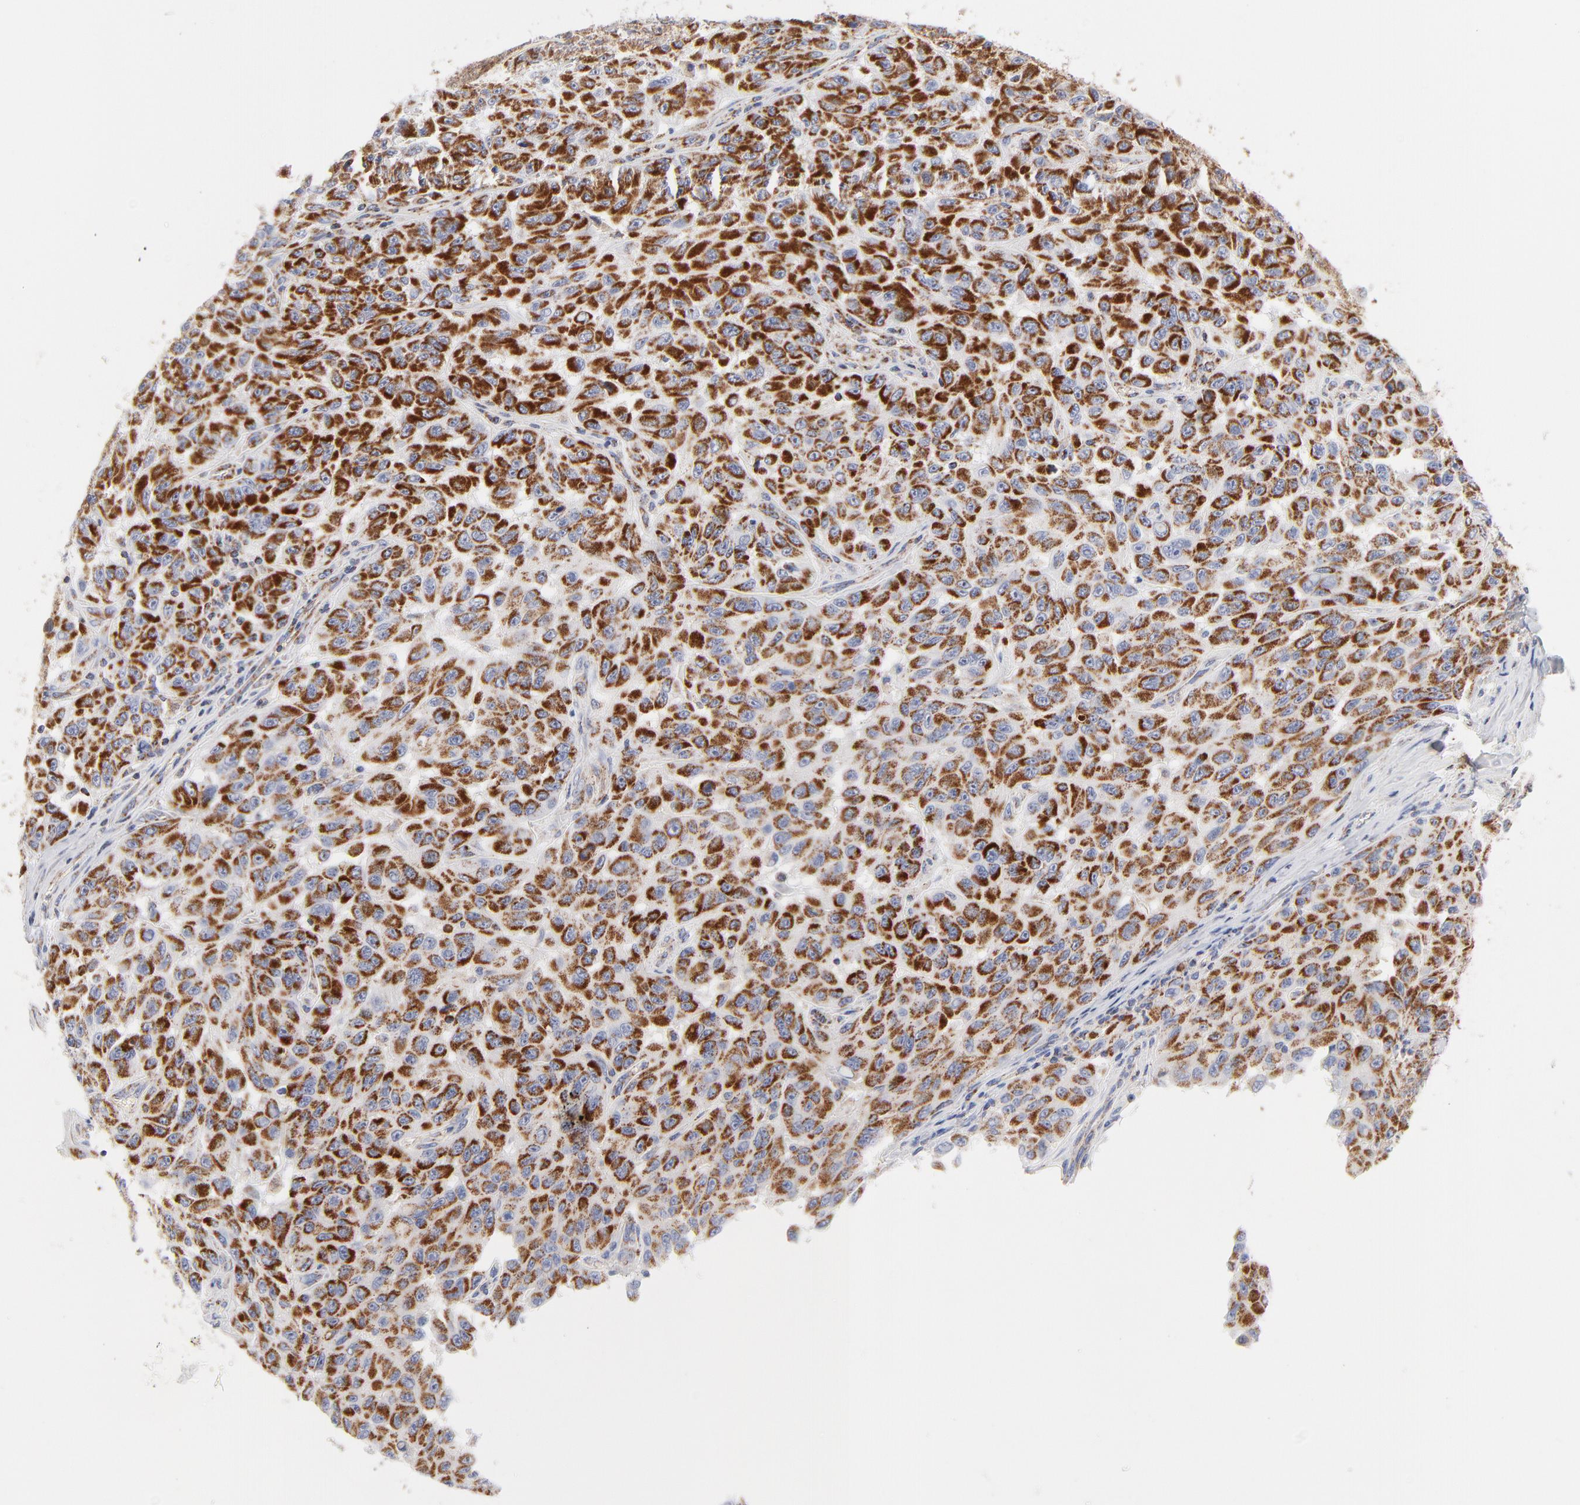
{"staining": {"intensity": "strong", "quantity": ">75%", "location": "cytoplasmic/membranous"}, "tissue": "melanoma", "cell_type": "Tumor cells", "image_type": "cancer", "snomed": [{"axis": "morphology", "description": "Malignant melanoma, NOS"}, {"axis": "topography", "description": "Skin"}], "caption": "A brown stain labels strong cytoplasmic/membranous positivity of a protein in human melanoma tumor cells.", "gene": "DLAT", "patient": {"sex": "male", "age": 30}}